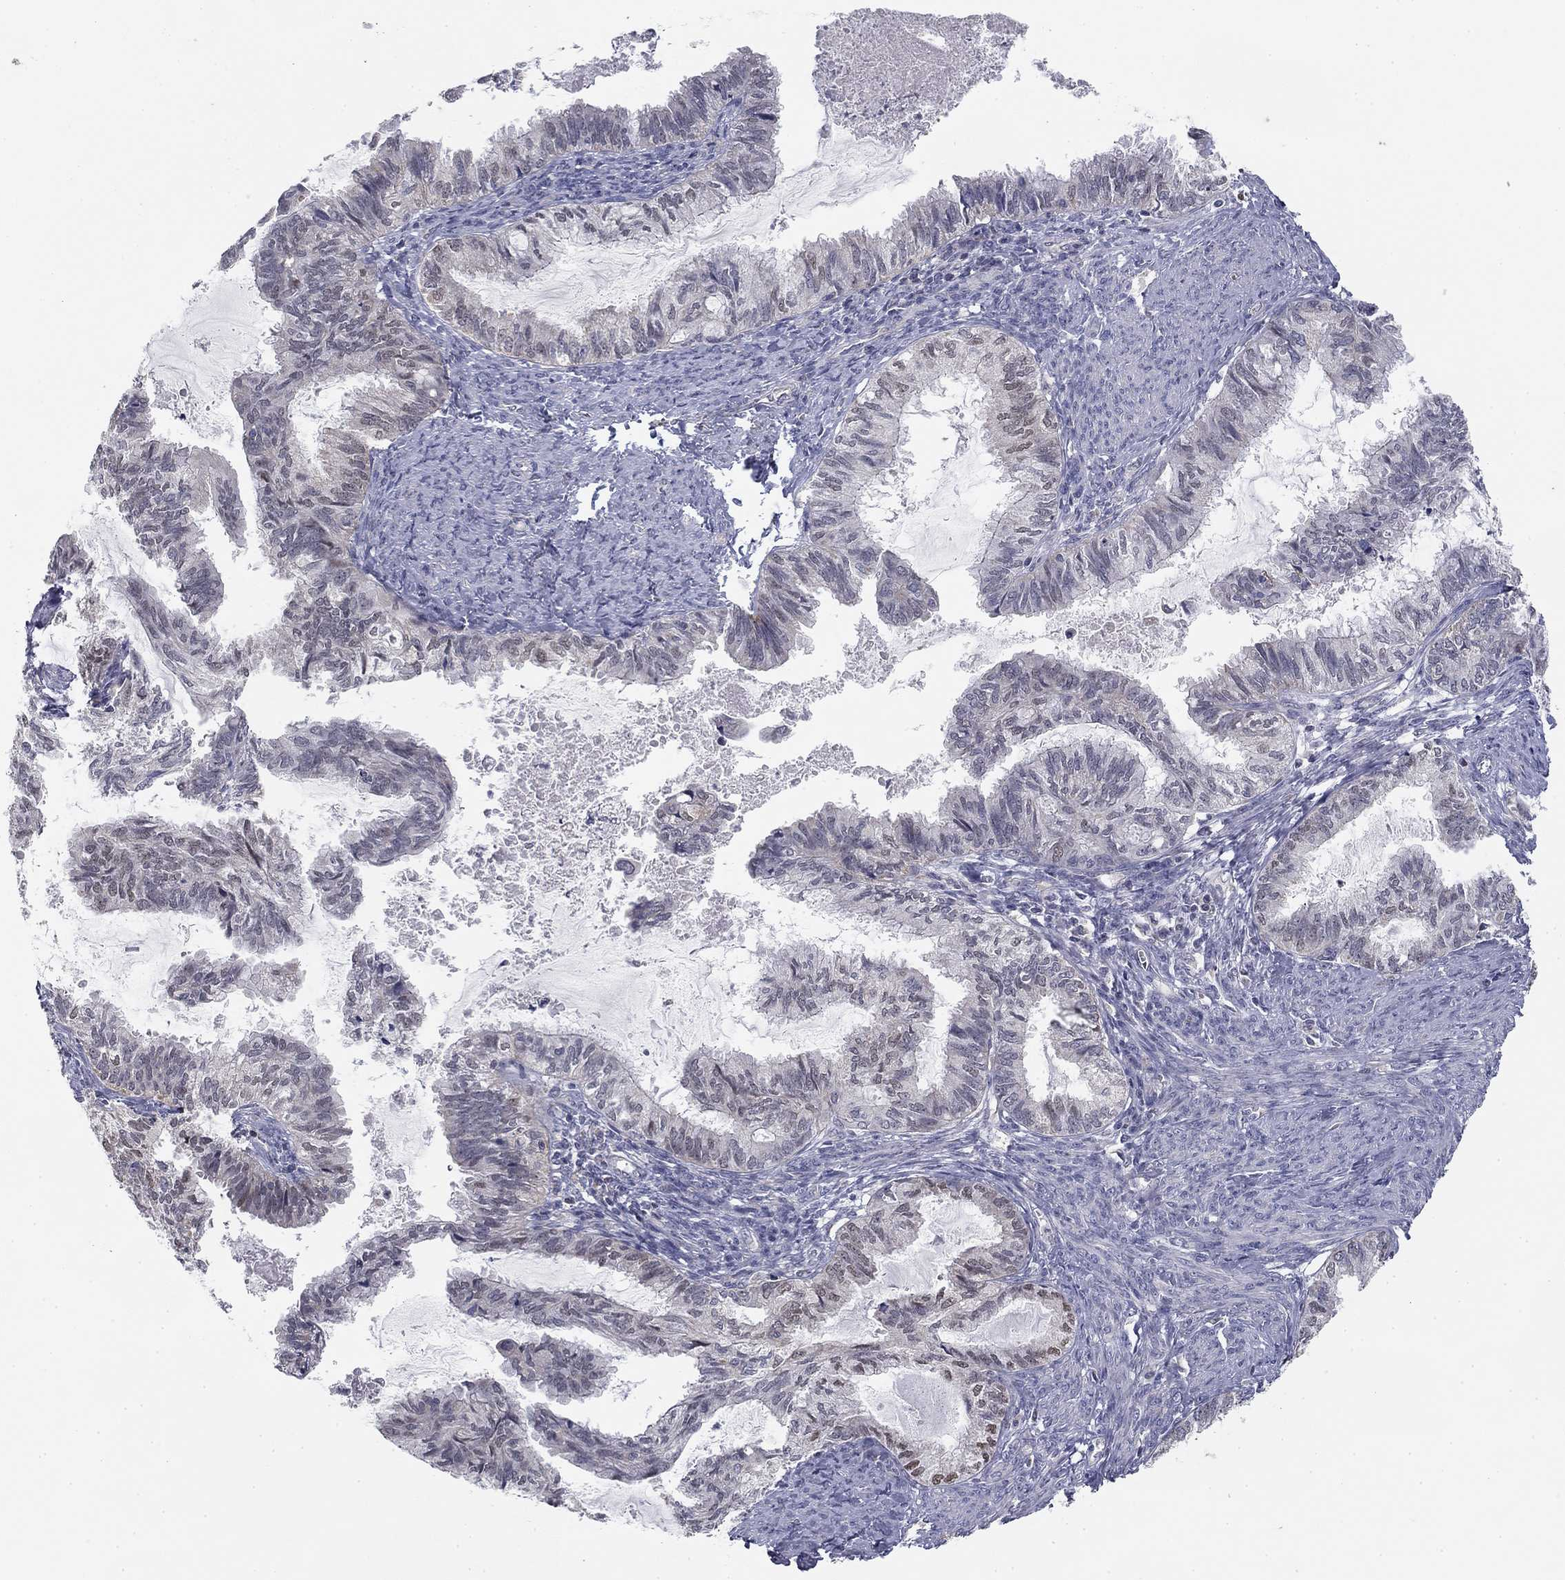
{"staining": {"intensity": "negative", "quantity": "none", "location": "none"}, "tissue": "endometrial cancer", "cell_type": "Tumor cells", "image_type": "cancer", "snomed": [{"axis": "morphology", "description": "Adenocarcinoma, NOS"}, {"axis": "topography", "description": "Endometrium"}], "caption": "Protein analysis of endometrial cancer (adenocarcinoma) shows no significant expression in tumor cells.", "gene": "SLC2A9", "patient": {"sex": "female", "age": 86}}